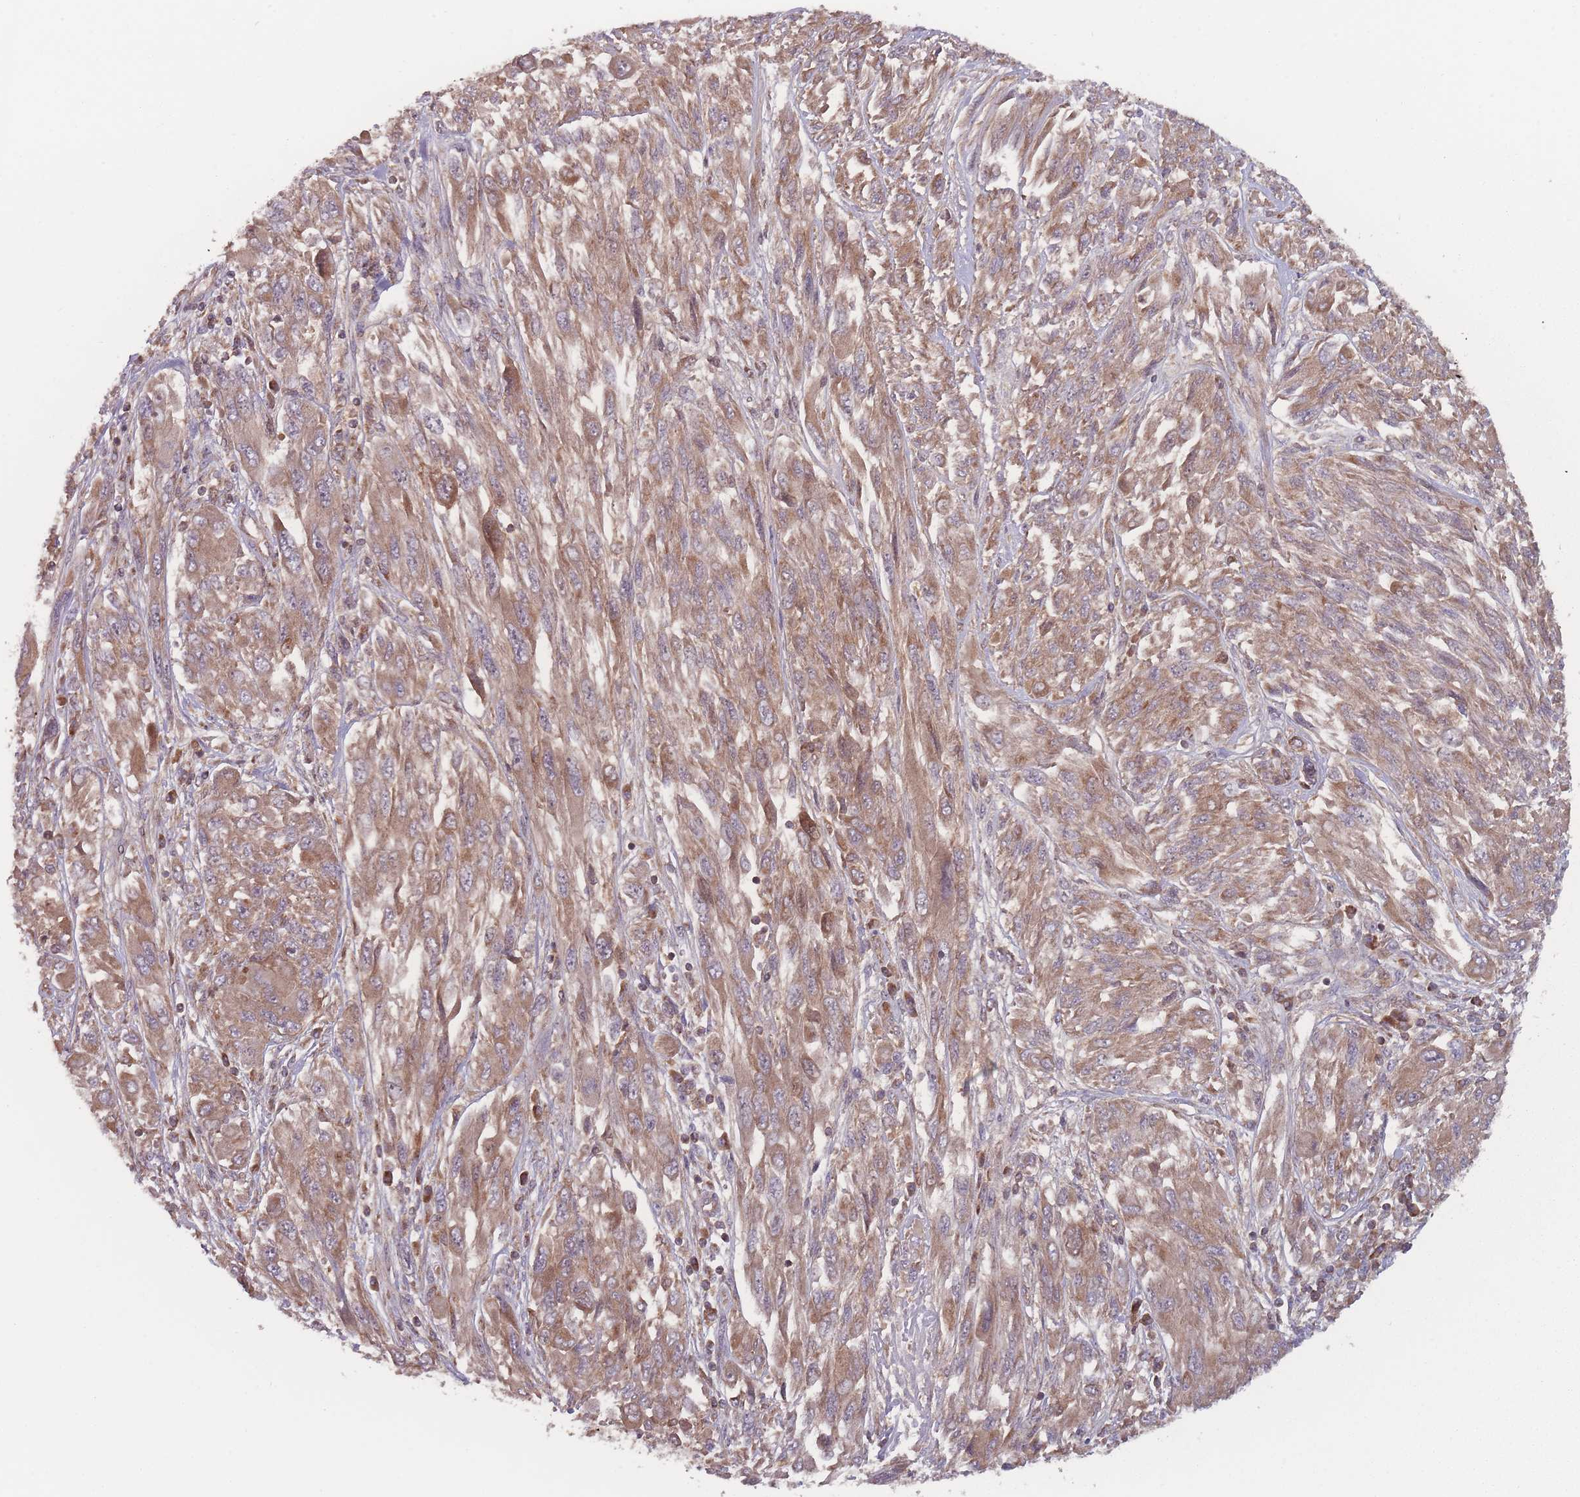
{"staining": {"intensity": "moderate", "quantity": ">75%", "location": "cytoplasmic/membranous"}, "tissue": "melanoma", "cell_type": "Tumor cells", "image_type": "cancer", "snomed": [{"axis": "morphology", "description": "Malignant melanoma, NOS"}, {"axis": "topography", "description": "Skin"}], "caption": "Approximately >75% of tumor cells in human melanoma display moderate cytoplasmic/membranous protein staining as visualized by brown immunohistochemical staining.", "gene": "ATP5MG", "patient": {"sex": "female", "age": 91}}